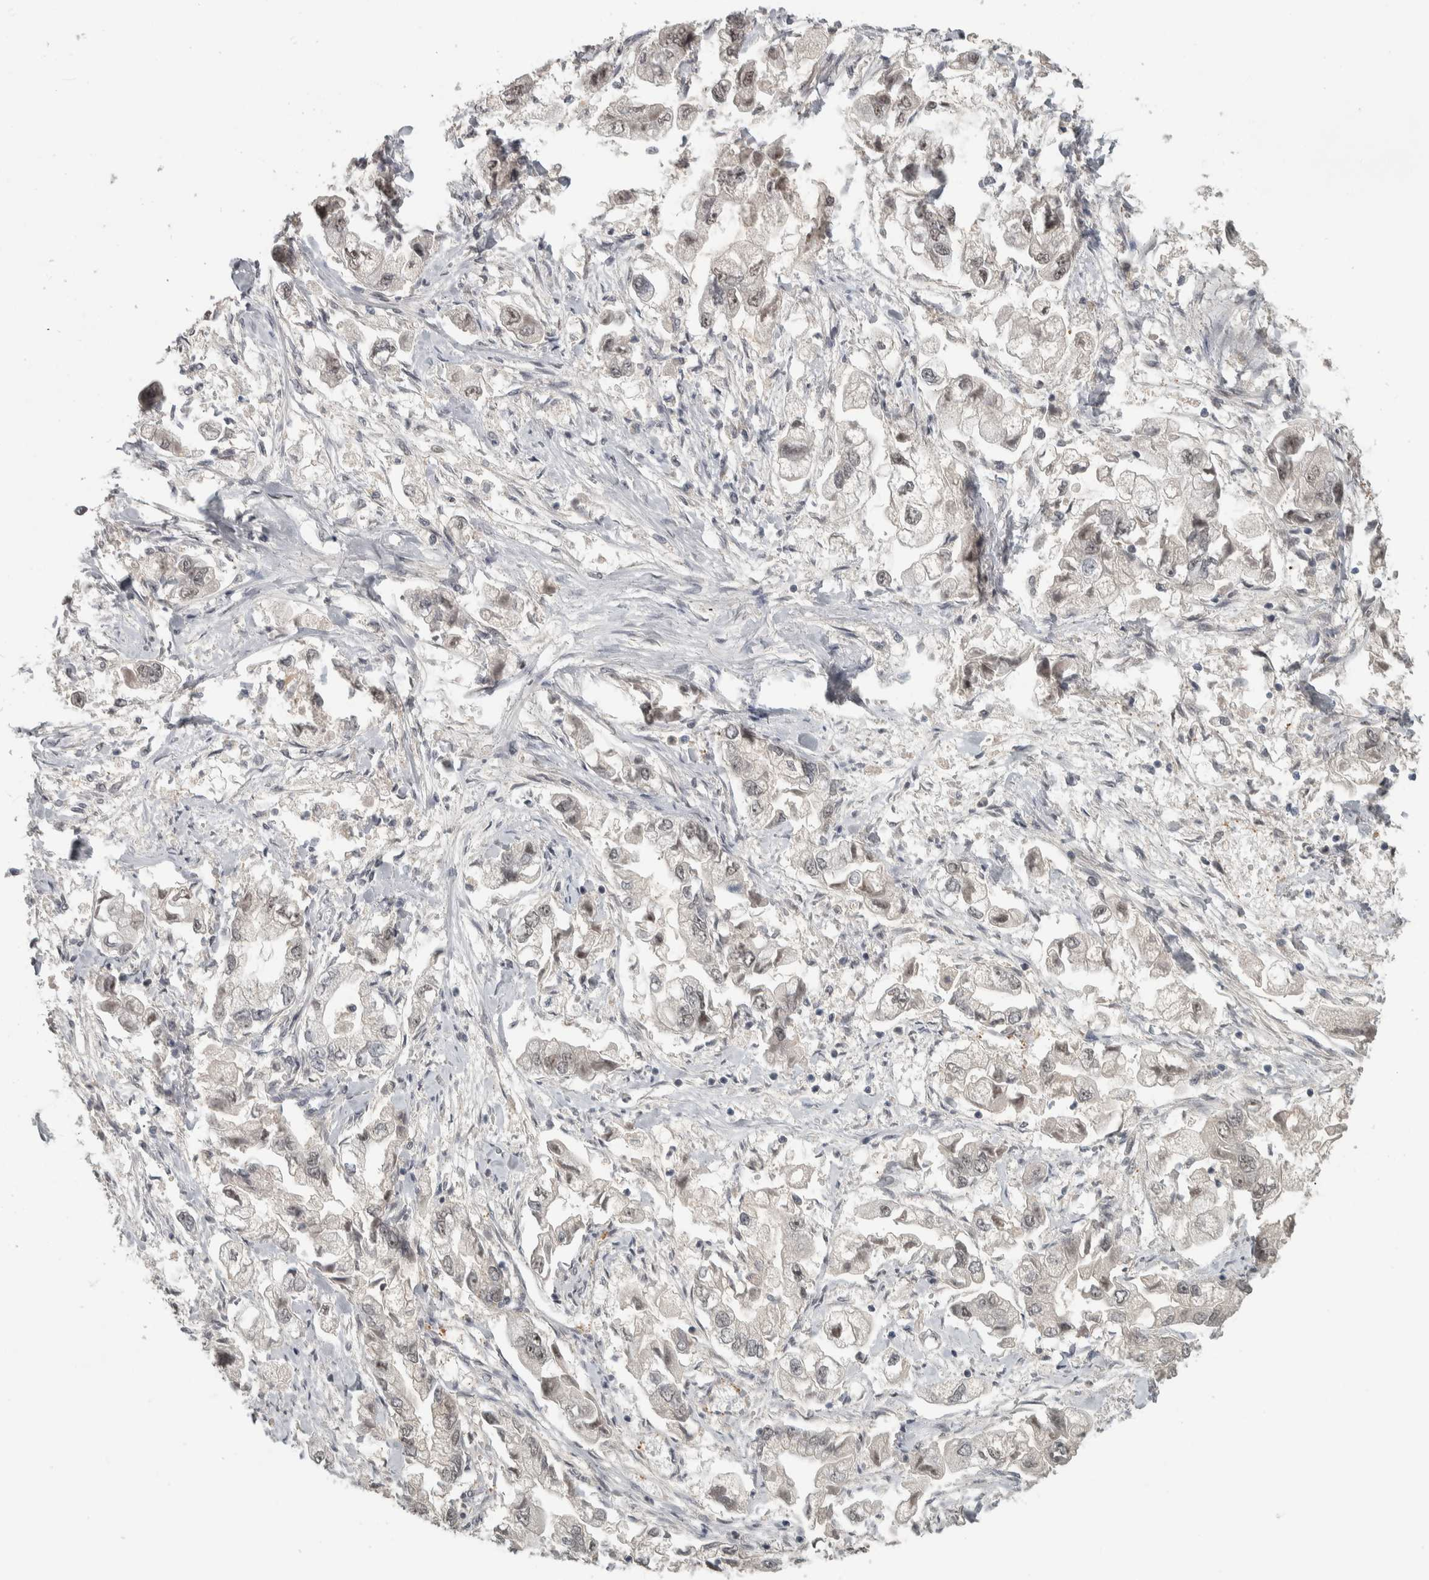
{"staining": {"intensity": "negative", "quantity": "none", "location": "none"}, "tissue": "stomach cancer", "cell_type": "Tumor cells", "image_type": "cancer", "snomed": [{"axis": "morphology", "description": "Normal tissue, NOS"}, {"axis": "morphology", "description": "Adenocarcinoma, NOS"}, {"axis": "topography", "description": "Stomach"}], "caption": "Immunohistochemistry micrograph of stomach cancer stained for a protein (brown), which demonstrates no staining in tumor cells. (DAB (3,3'-diaminobenzidine) IHC, high magnification).", "gene": "DDX42", "patient": {"sex": "male", "age": 62}}